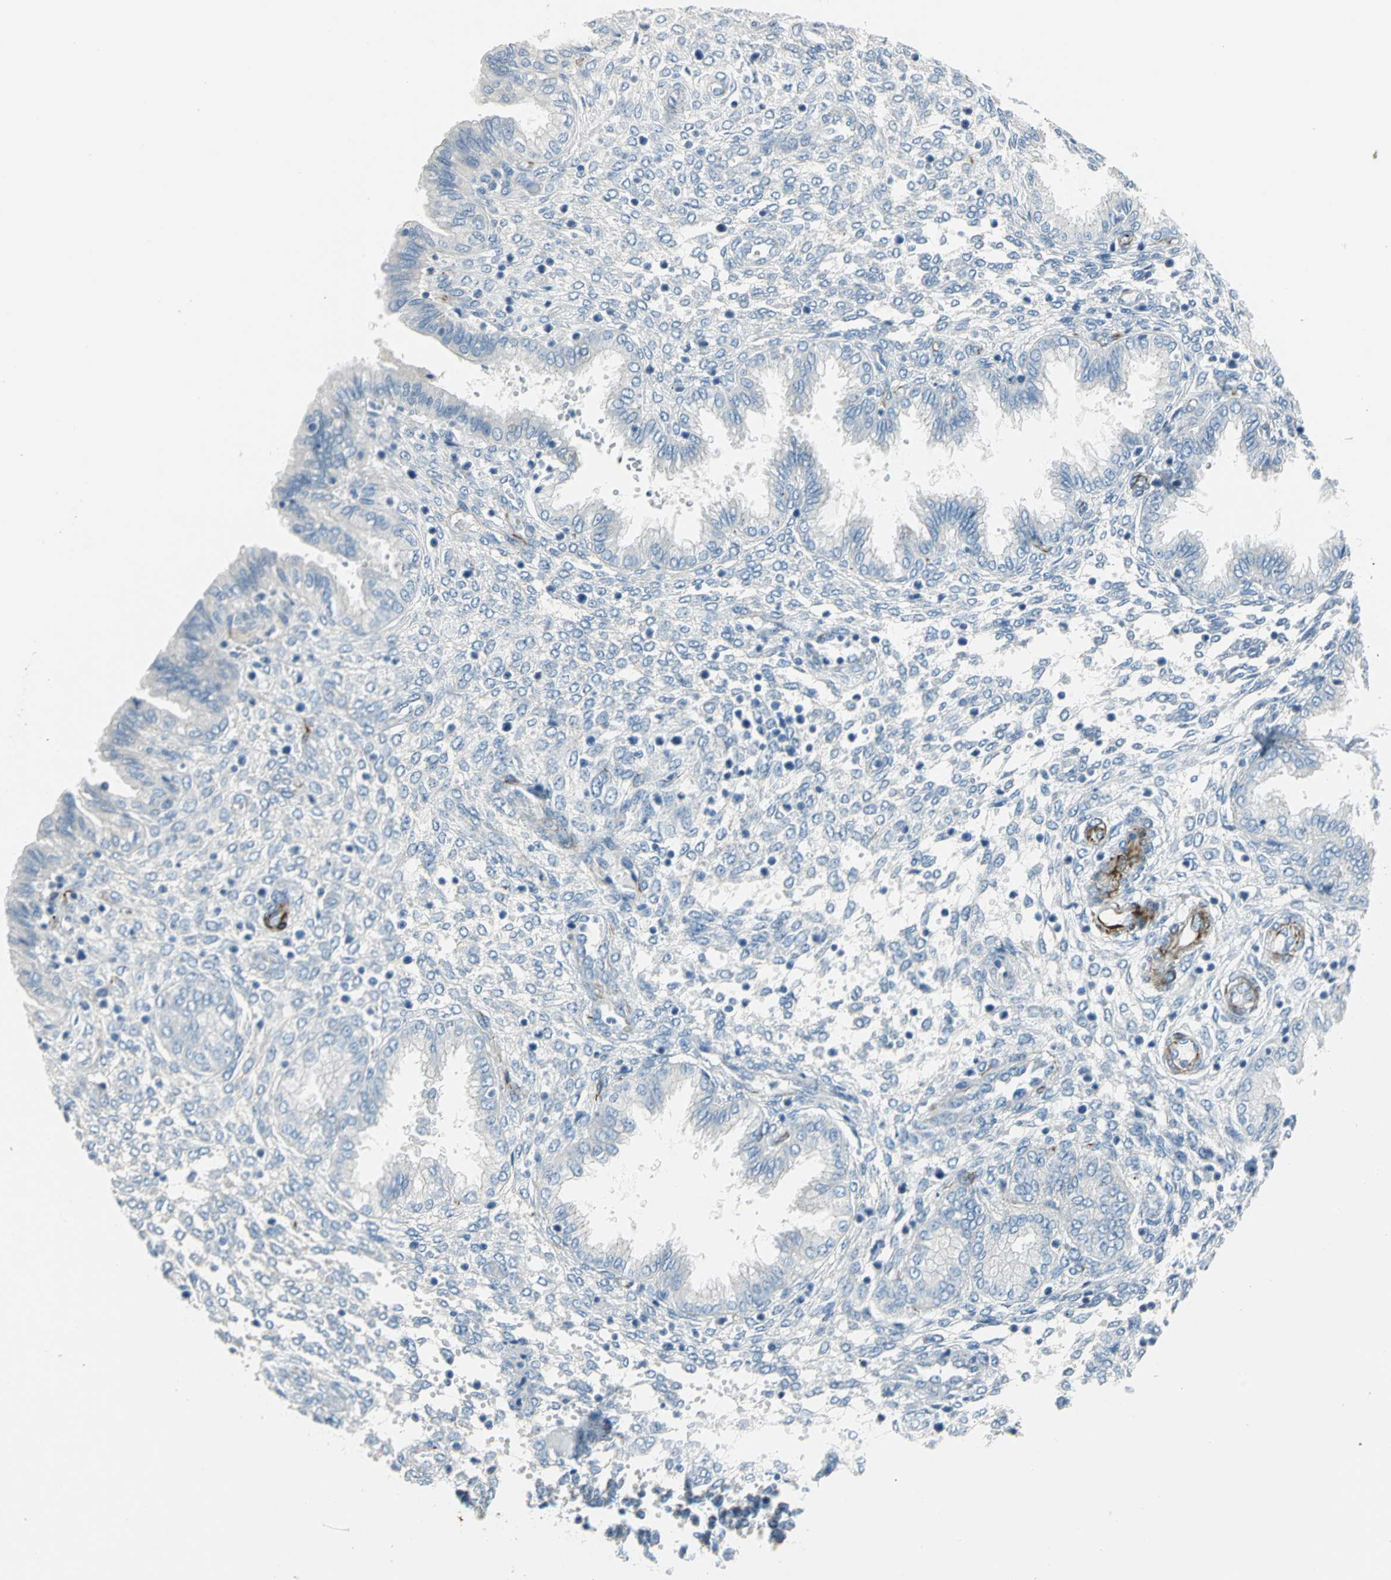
{"staining": {"intensity": "negative", "quantity": "none", "location": "none"}, "tissue": "endometrium", "cell_type": "Cells in endometrial stroma", "image_type": "normal", "snomed": [{"axis": "morphology", "description": "Normal tissue, NOS"}, {"axis": "topography", "description": "Endometrium"}], "caption": "This is an IHC micrograph of normal human endometrium. There is no staining in cells in endometrial stroma.", "gene": "ALOX15", "patient": {"sex": "female", "age": 33}}